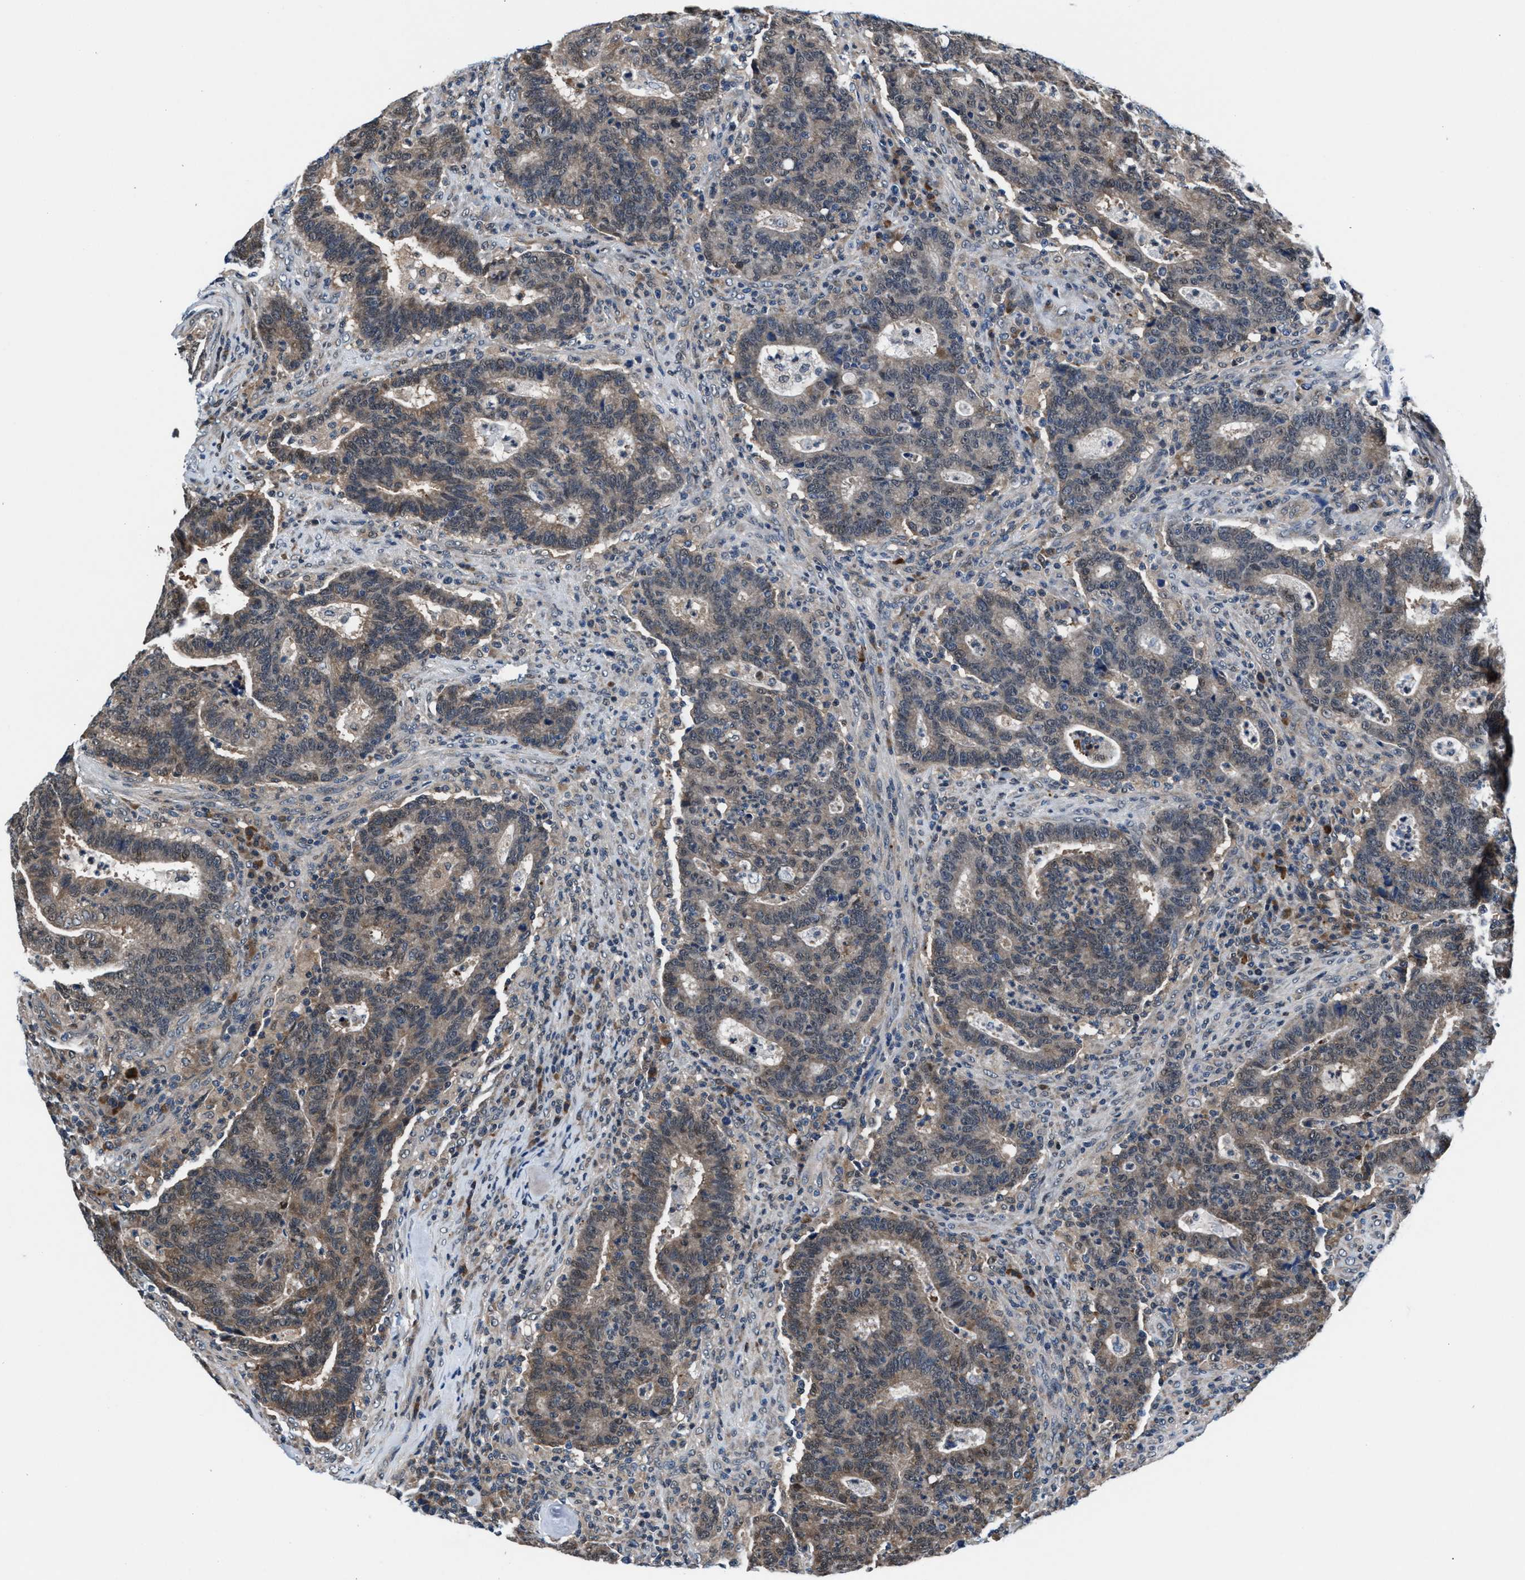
{"staining": {"intensity": "weak", "quantity": "25%-75%", "location": "cytoplasmic/membranous"}, "tissue": "colorectal cancer", "cell_type": "Tumor cells", "image_type": "cancer", "snomed": [{"axis": "morphology", "description": "Adenocarcinoma, NOS"}, {"axis": "topography", "description": "Colon"}], "caption": "Immunohistochemical staining of colorectal adenocarcinoma displays low levels of weak cytoplasmic/membranous positivity in about 25%-75% of tumor cells. The protein is stained brown, and the nuclei are stained in blue (DAB (3,3'-diaminobenzidine) IHC with brightfield microscopy, high magnification).", "gene": "PRPSAP2", "patient": {"sex": "female", "age": 75}}